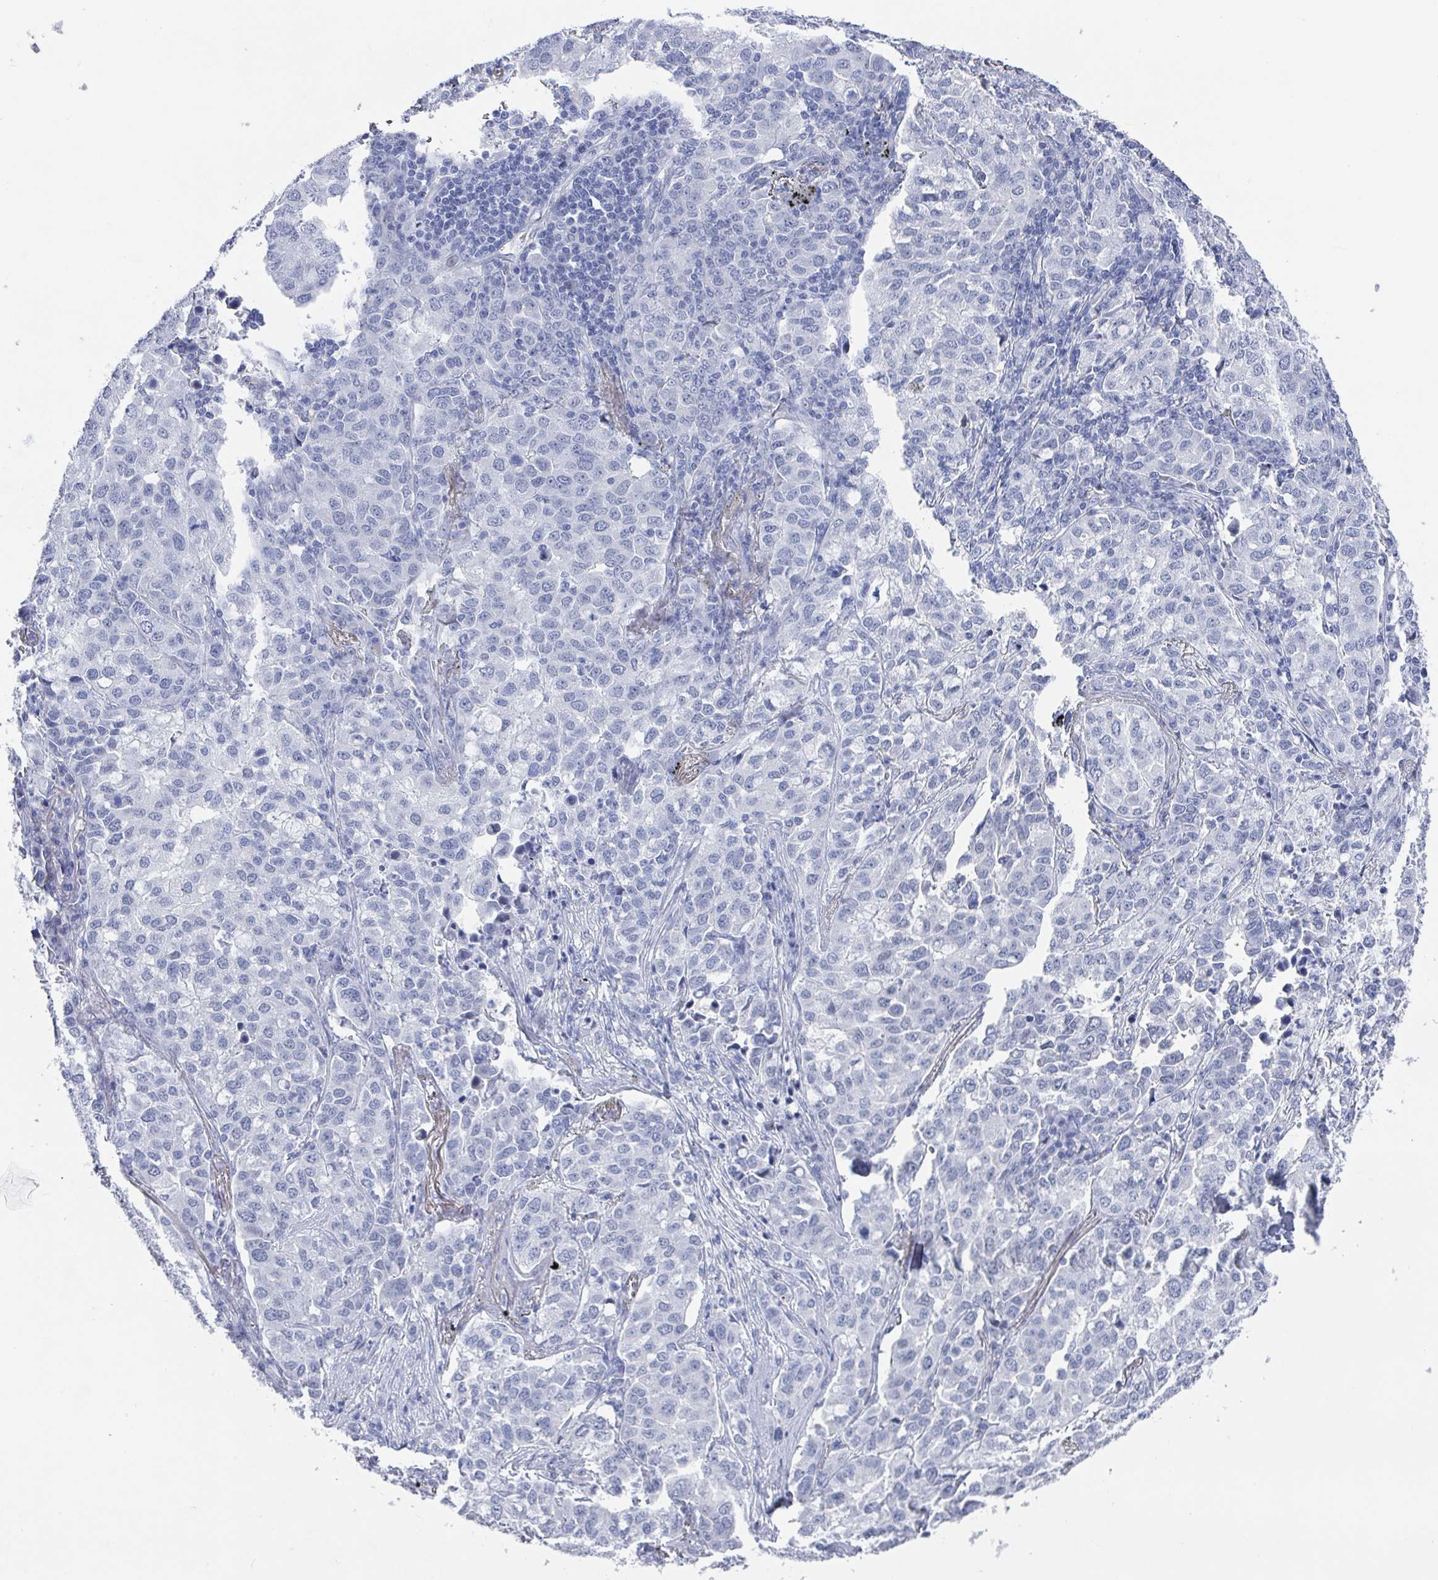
{"staining": {"intensity": "negative", "quantity": "none", "location": "none"}, "tissue": "lung cancer", "cell_type": "Tumor cells", "image_type": "cancer", "snomed": [{"axis": "morphology", "description": "Adenocarcinoma, NOS"}, {"axis": "morphology", "description": "Adenocarcinoma, metastatic, NOS"}, {"axis": "topography", "description": "Lymph node"}, {"axis": "topography", "description": "Lung"}], "caption": "A micrograph of lung cancer stained for a protein exhibits no brown staining in tumor cells.", "gene": "CAMKV", "patient": {"sex": "female", "age": 65}}